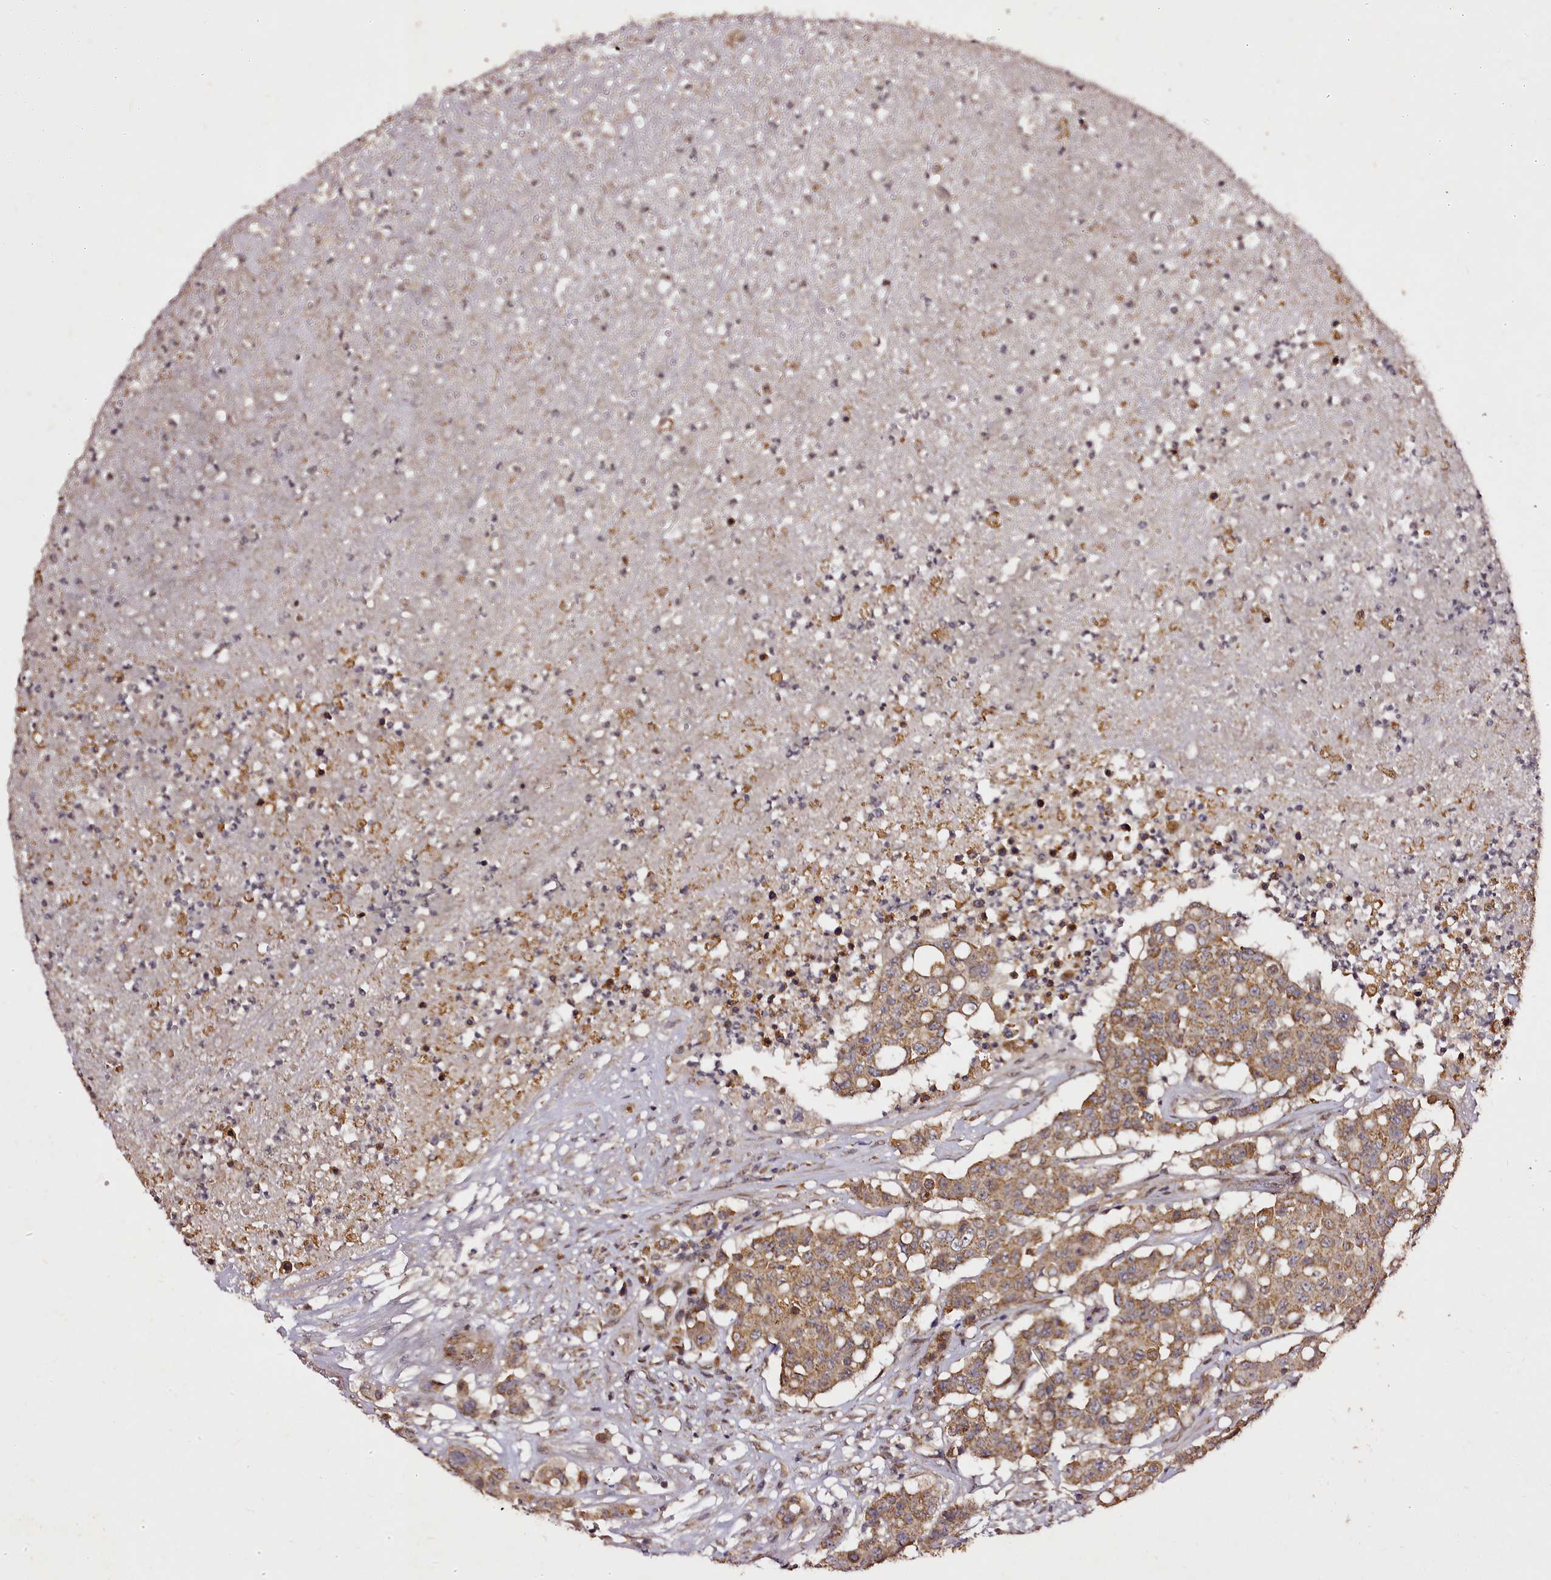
{"staining": {"intensity": "moderate", "quantity": ">75%", "location": "cytoplasmic/membranous"}, "tissue": "colorectal cancer", "cell_type": "Tumor cells", "image_type": "cancer", "snomed": [{"axis": "morphology", "description": "Adenocarcinoma, NOS"}, {"axis": "topography", "description": "Colon"}], "caption": "Tumor cells demonstrate moderate cytoplasmic/membranous staining in approximately >75% of cells in colorectal cancer.", "gene": "EDIL3", "patient": {"sex": "male", "age": 51}}